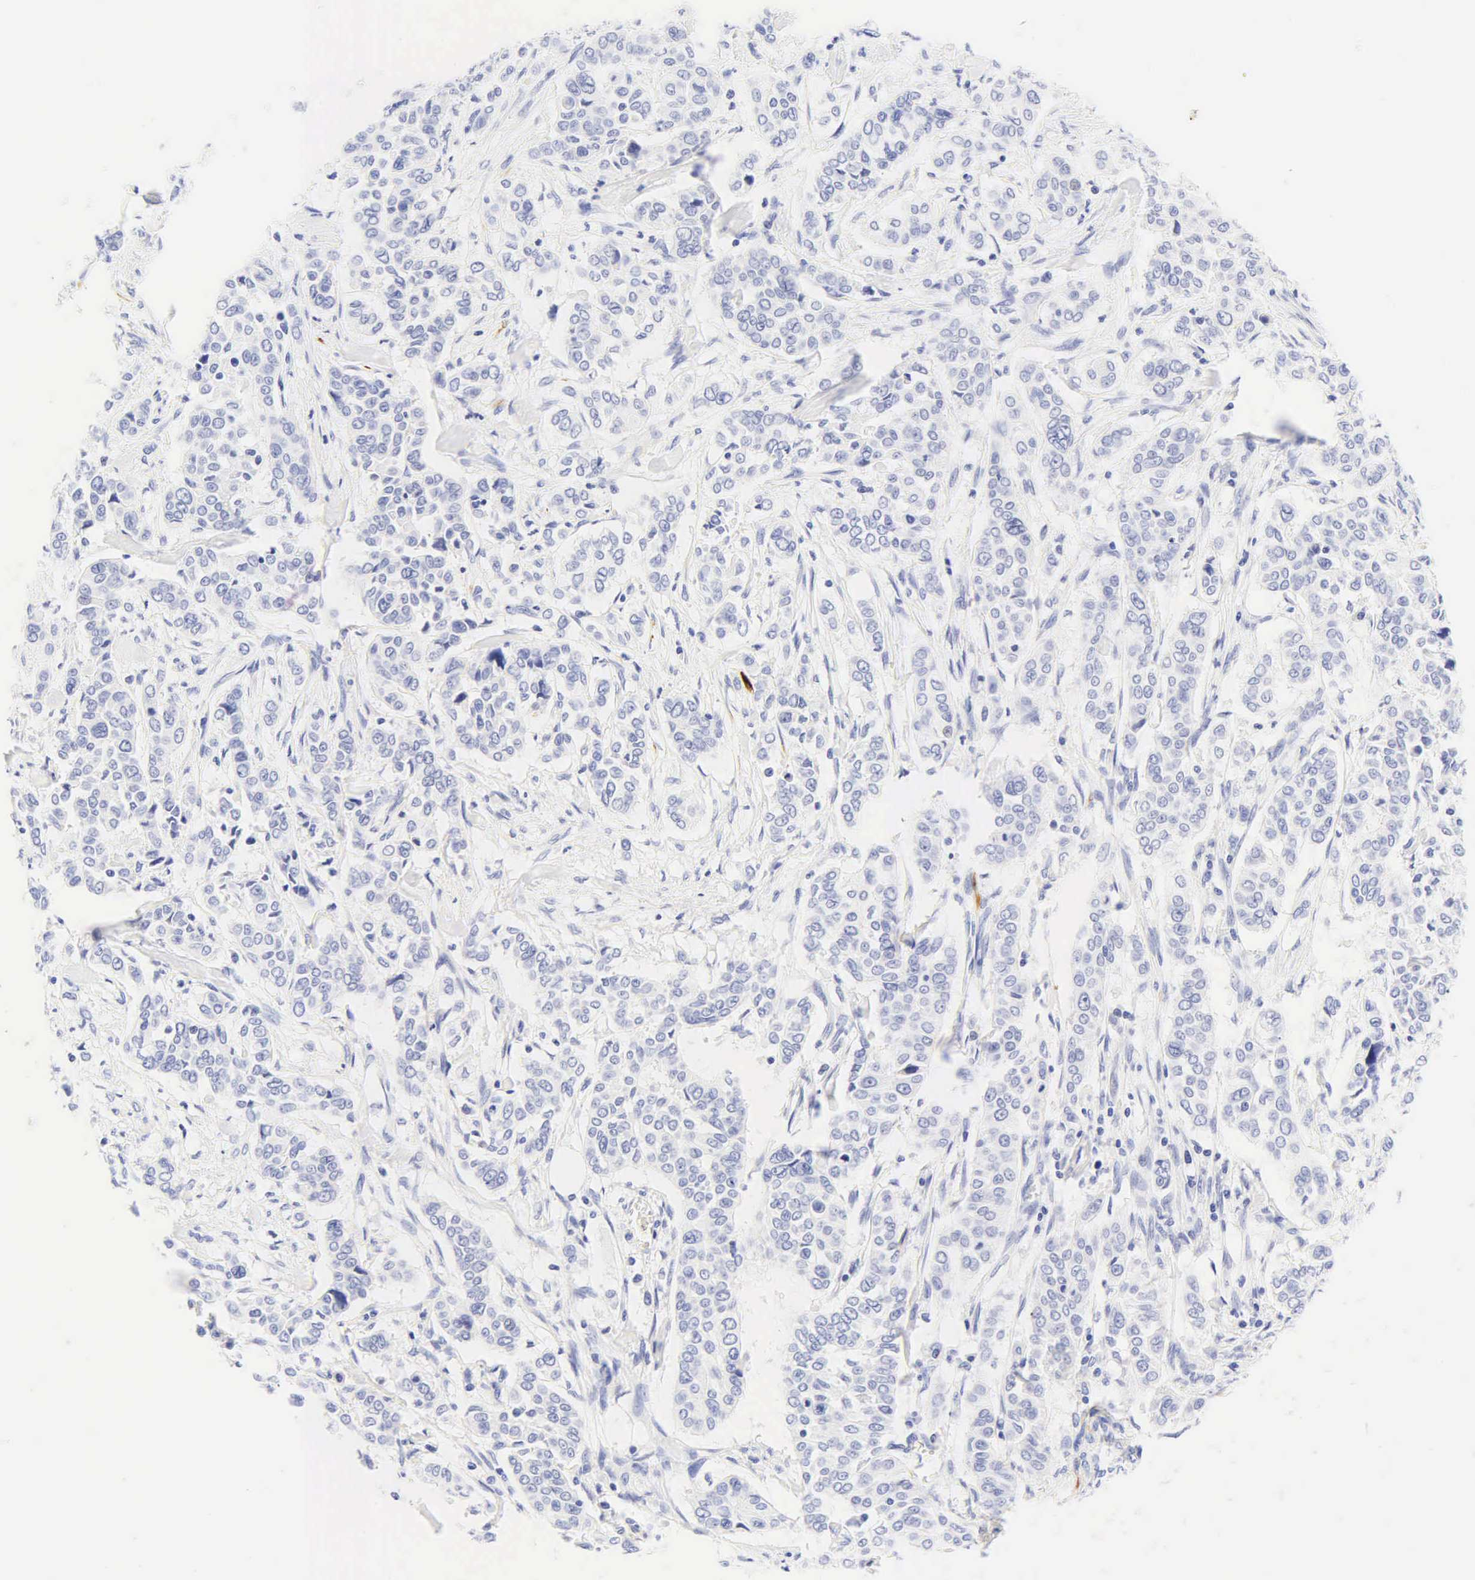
{"staining": {"intensity": "negative", "quantity": "none", "location": "none"}, "tissue": "pancreatic cancer", "cell_type": "Tumor cells", "image_type": "cancer", "snomed": [{"axis": "morphology", "description": "Adenocarcinoma, NOS"}, {"axis": "topography", "description": "Pancreas"}], "caption": "Tumor cells show no significant protein staining in pancreatic cancer.", "gene": "DES", "patient": {"sex": "female", "age": 52}}